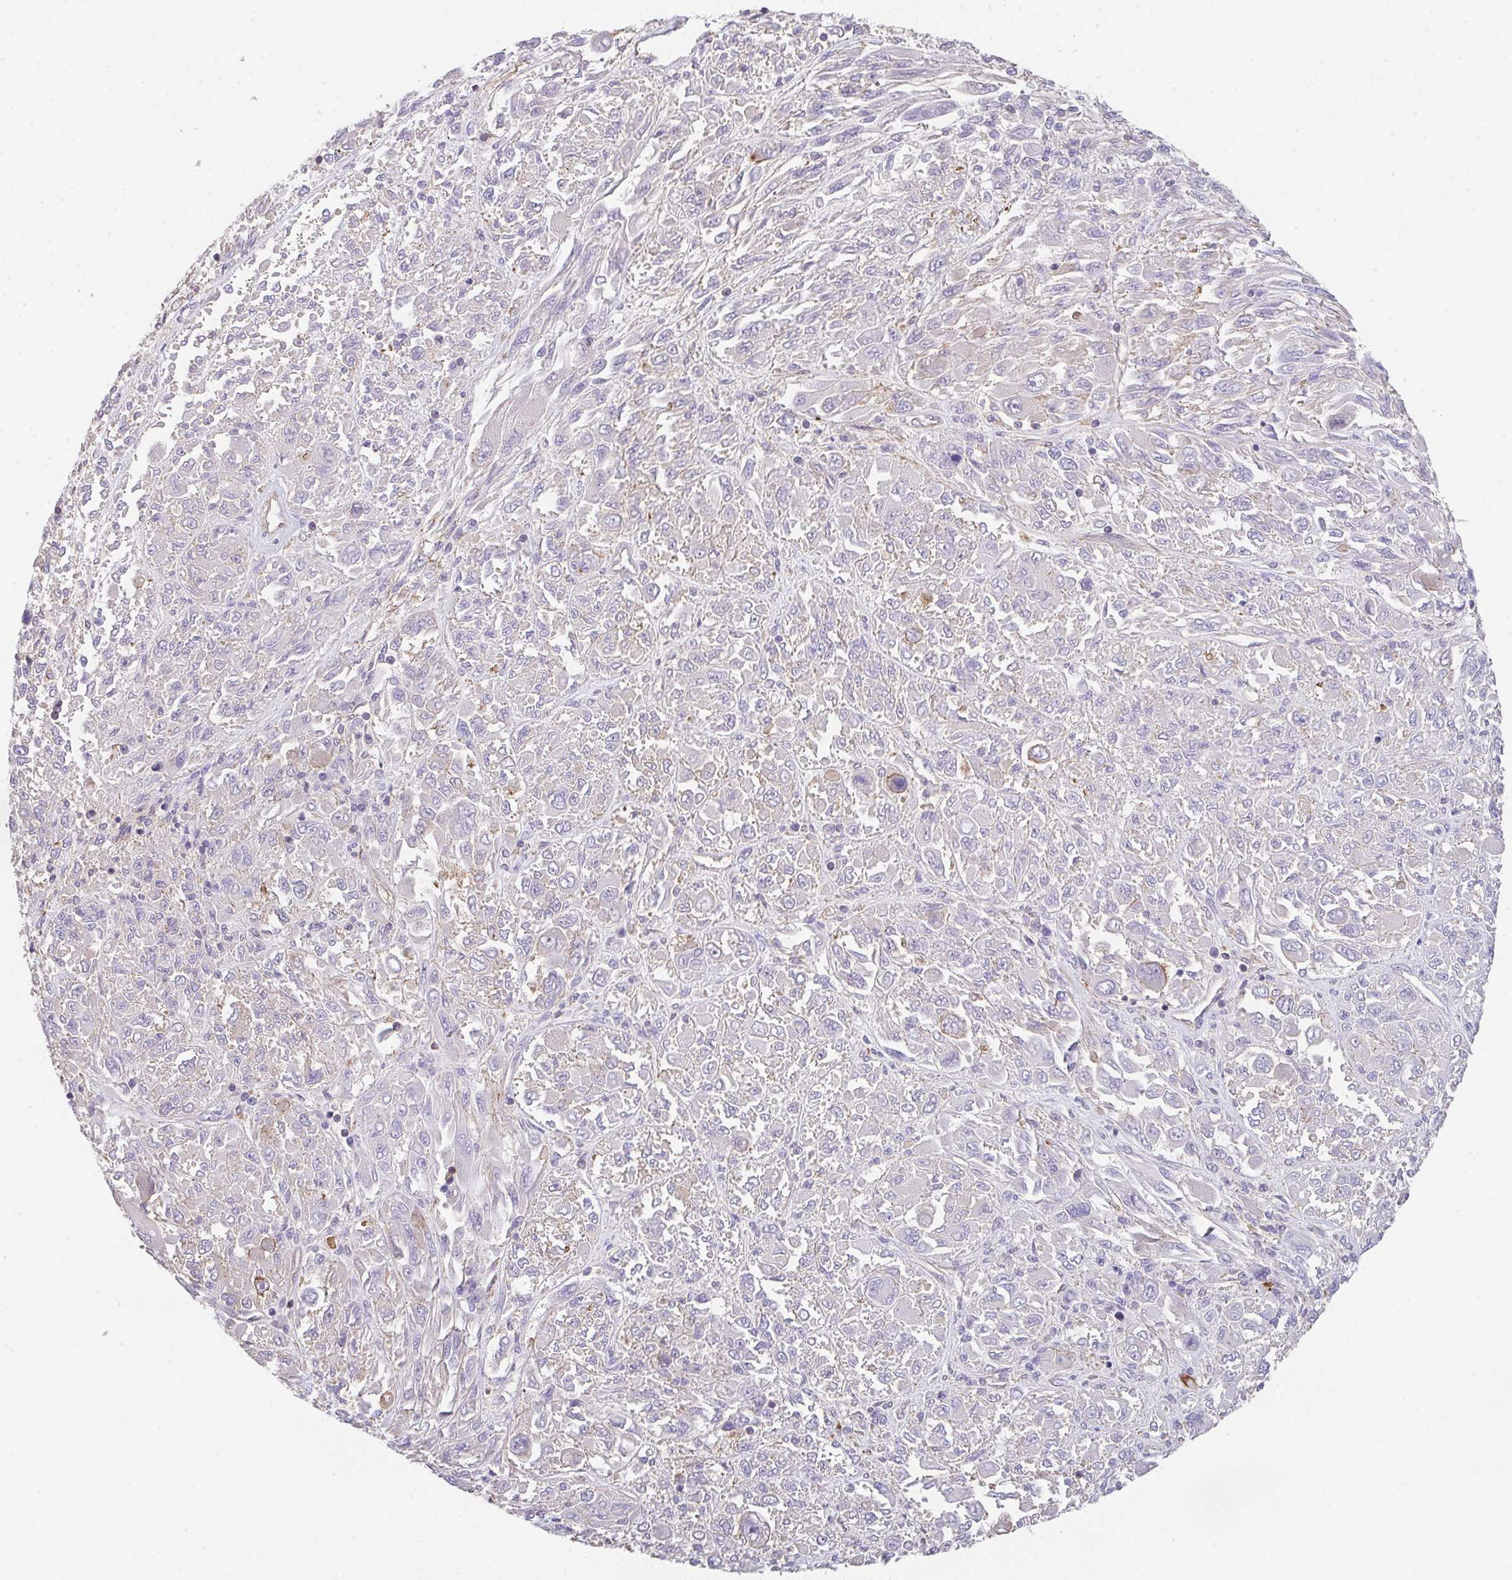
{"staining": {"intensity": "negative", "quantity": "none", "location": "none"}, "tissue": "melanoma", "cell_type": "Tumor cells", "image_type": "cancer", "snomed": [{"axis": "morphology", "description": "Malignant melanoma, NOS"}, {"axis": "topography", "description": "Skin"}], "caption": "Tumor cells show no significant expression in malignant melanoma.", "gene": "DBN1", "patient": {"sex": "female", "age": 91}}